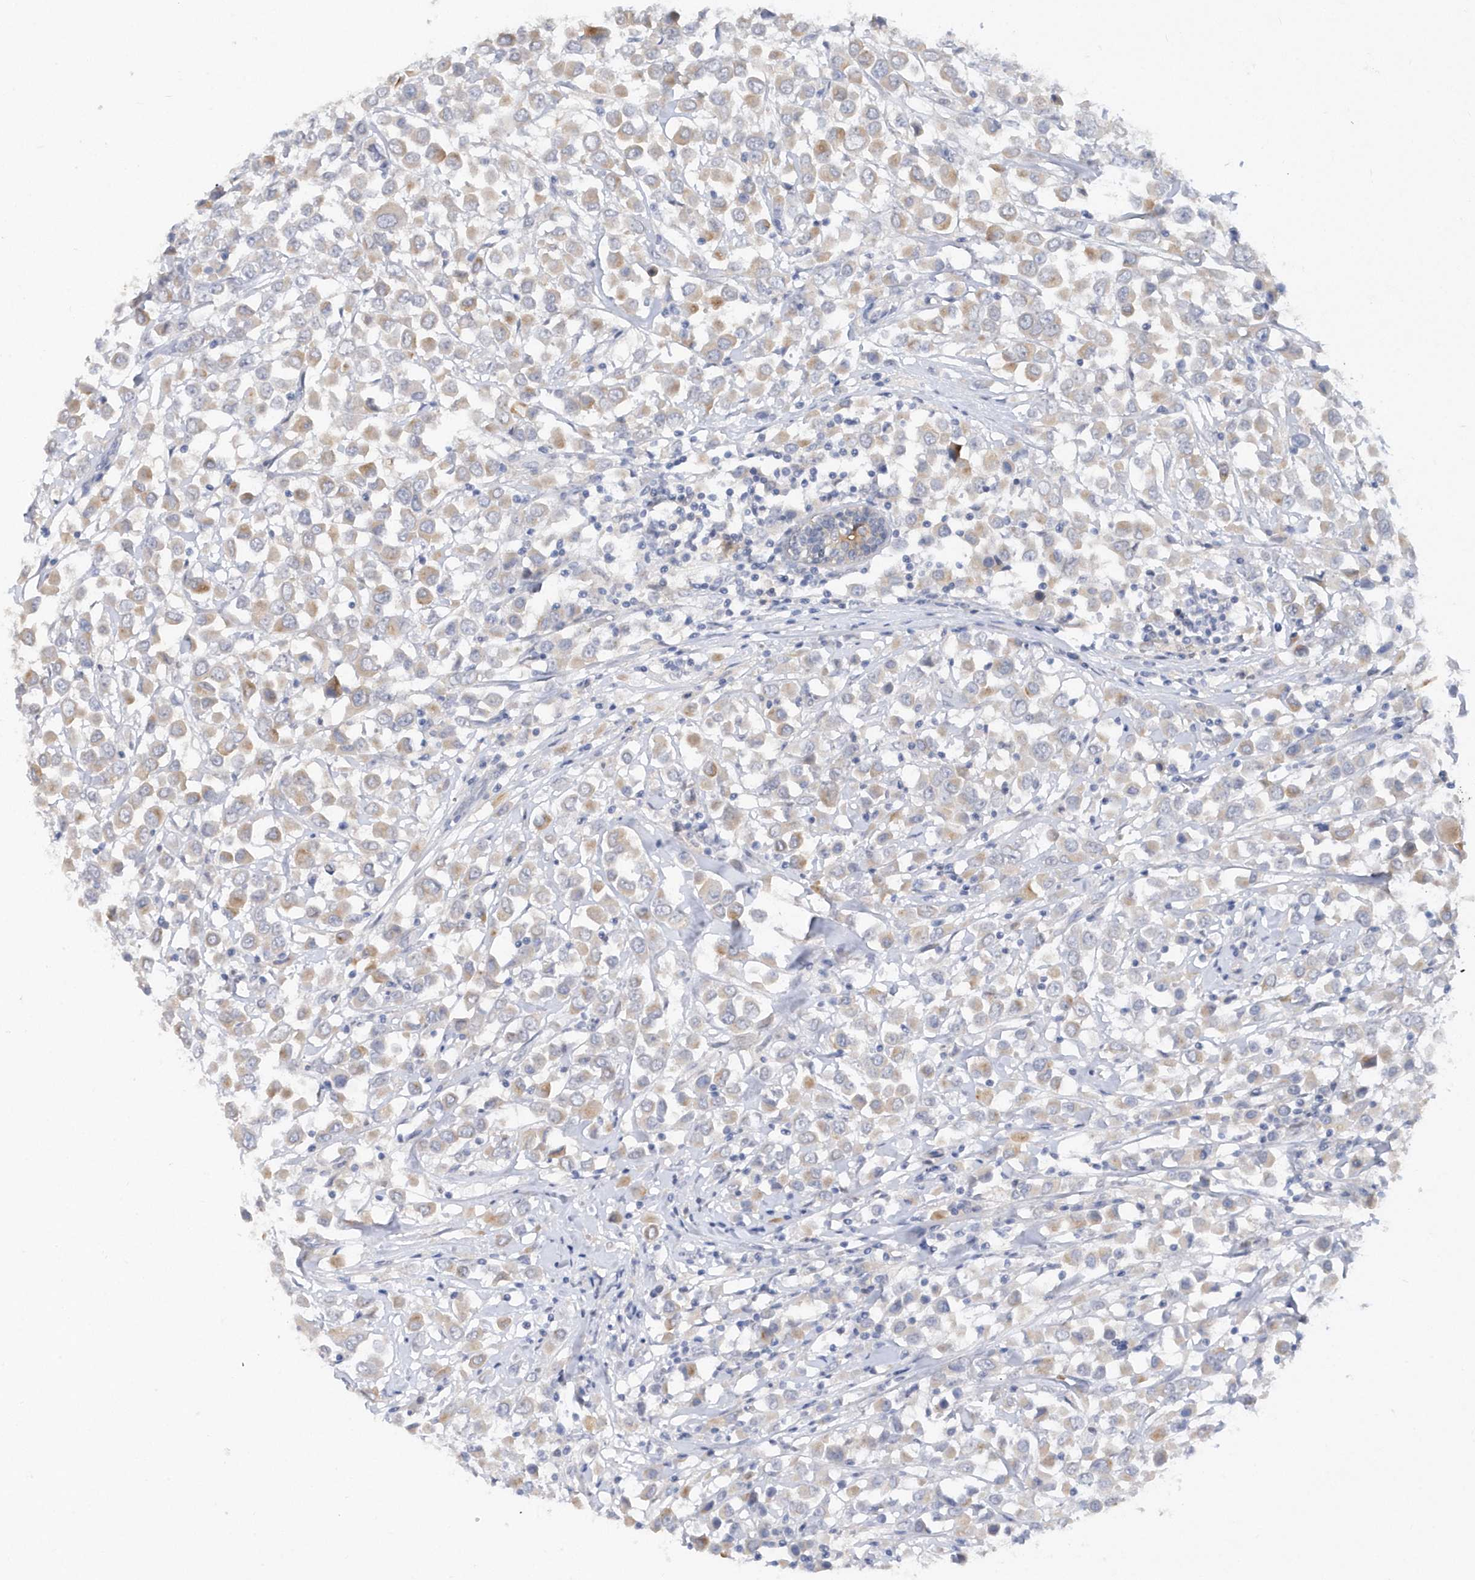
{"staining": {"intensity": "moderate", "quantity": "25%-75%", "location": "cytoplasmic/membranous"}, "tissue": "breast cancer", "cell_type": "Tumor cells", "image_type": "cancer", "snomed": [{"axis": "morphology", "description": "Duct carcinoma"}, {"axis": "topography", "description": "Breast"}], "caption": "Breast intraductal carcinoma was stained to show a protein in brown. There is medium levels of moderate cytoplasmic/membranous staining in about 25%-75% of tumor cells.", "gene": "RPE", "patient": {"sex": "female", "age": 61}}